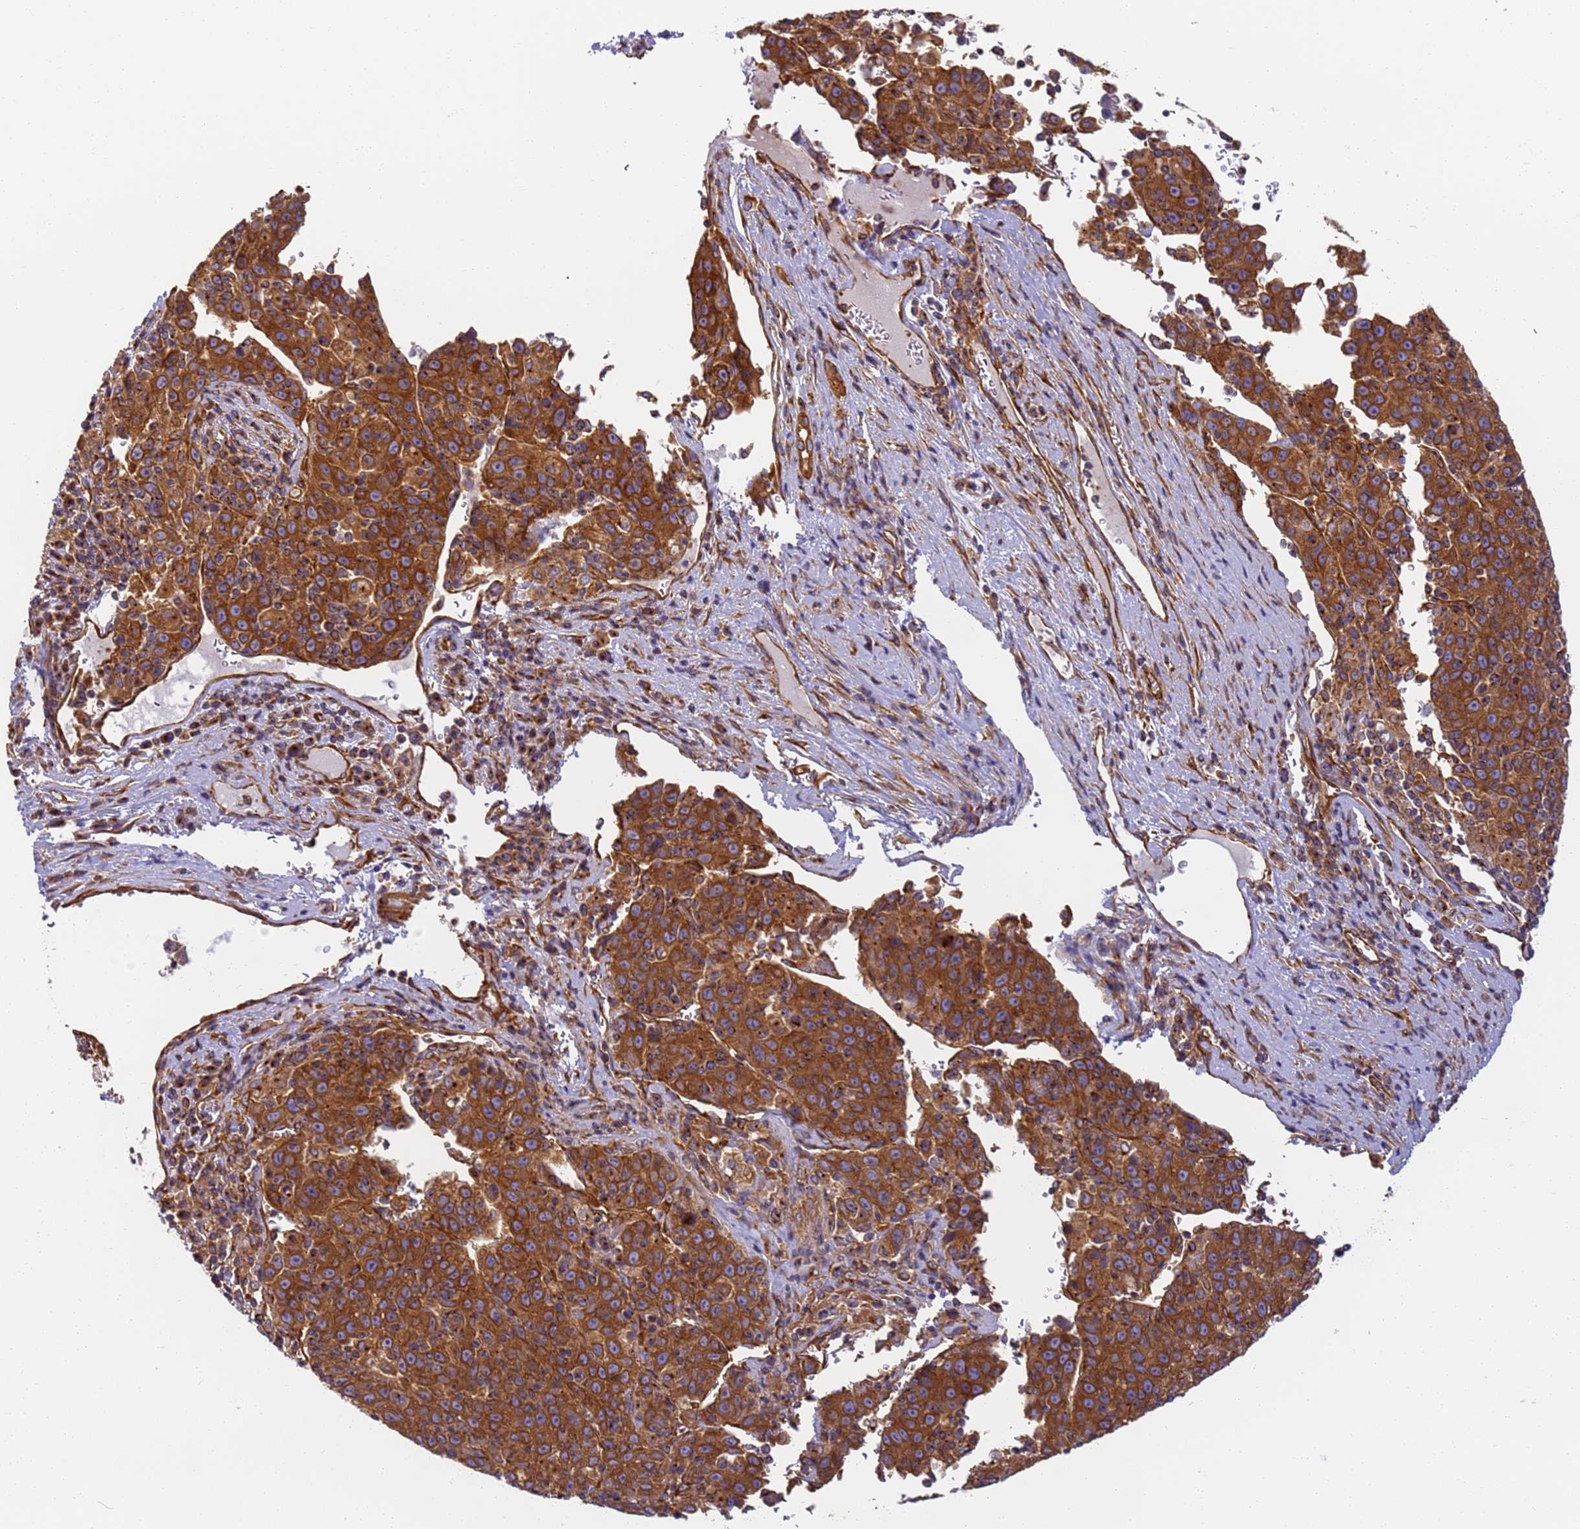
{"staining": {"intensity": "strong", "quantity": ">75%", "location": "cytoplasmic/membranous"}, "tissue": "liver cancer", "cell_type": "Tumor cells", "image_type": "cancer", "snomed": [{"axis": "morphology", "description": "Carcinoma, Hepatocellular, NOS"}, {"axis": "topography", "description": "Liver"}], "caption": "IHC image of neoplastic tissue: liver cancer (hepatocellular carcinoma) stained using immunohistochemistry (IHC) displays high levels of strong protein expression localized specifically in the cytoplasmic/membranous of tumor cells, appearing as a cytoplasmic/membranous brown color.", "gene": "DYNC1I2", "patient": {"sex": "female", "age": 53}}